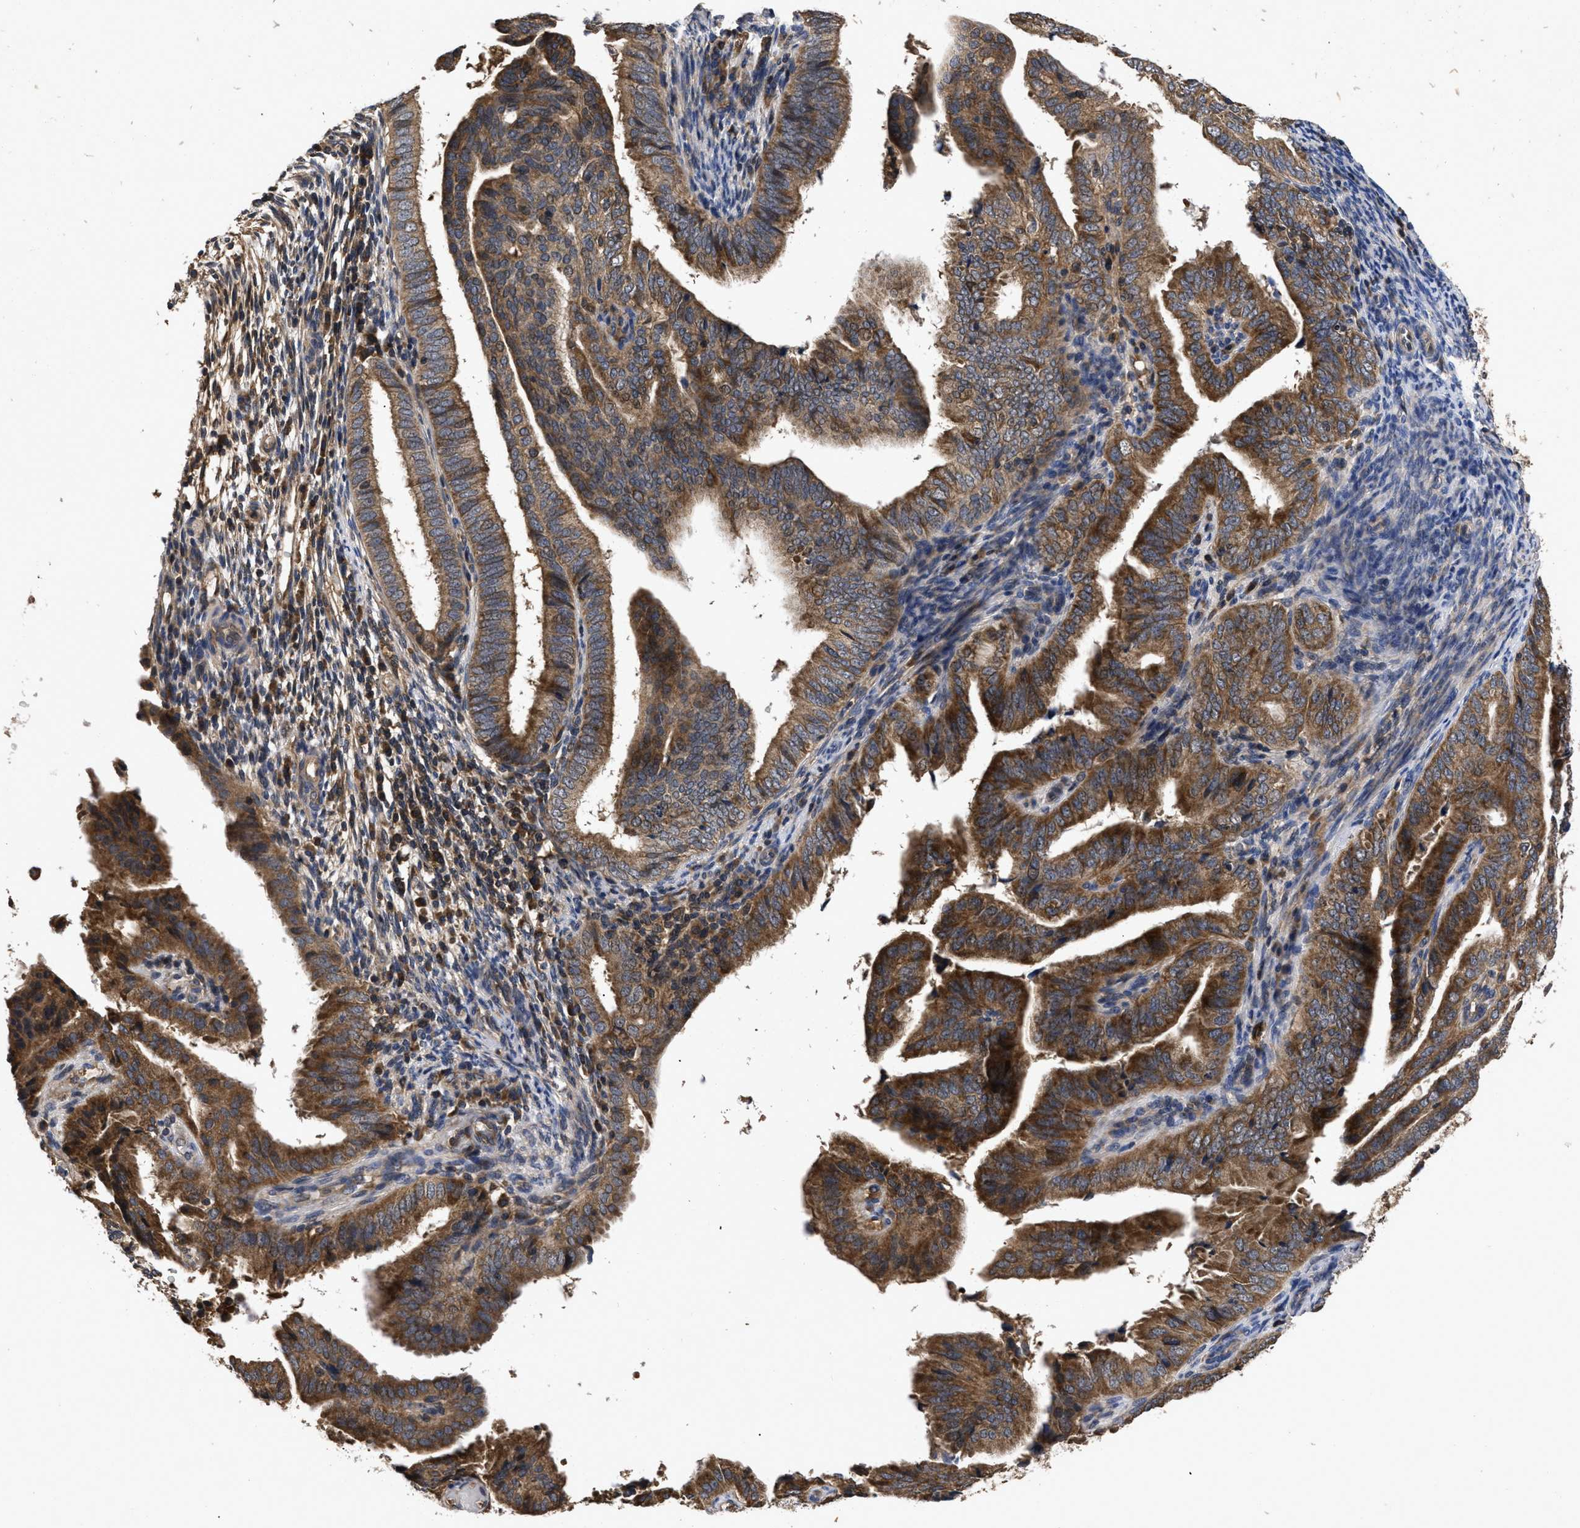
{"staining": {"intensity": "strong", "quantity": ">75%", "location": "cytoplasmic/membranous"}, "tissue": "endometrial cancer", "cell_type": "Tumor cells", "image_type": "cancer", "snomed": [{"axis": "morphology", "description": "Adenocarcinoma, NOS"}, {"axis": "topography", "description": "Endometrium"}], "caption": "Immunohistochemical staining of human endometrial adenocarcinoma shows high levels of strong cytoplasmic/membranous protein positivity in approximately >75% of tumor cells.", "gene": "LRRC3", "patient": {"sex": "female", "age": 58}}